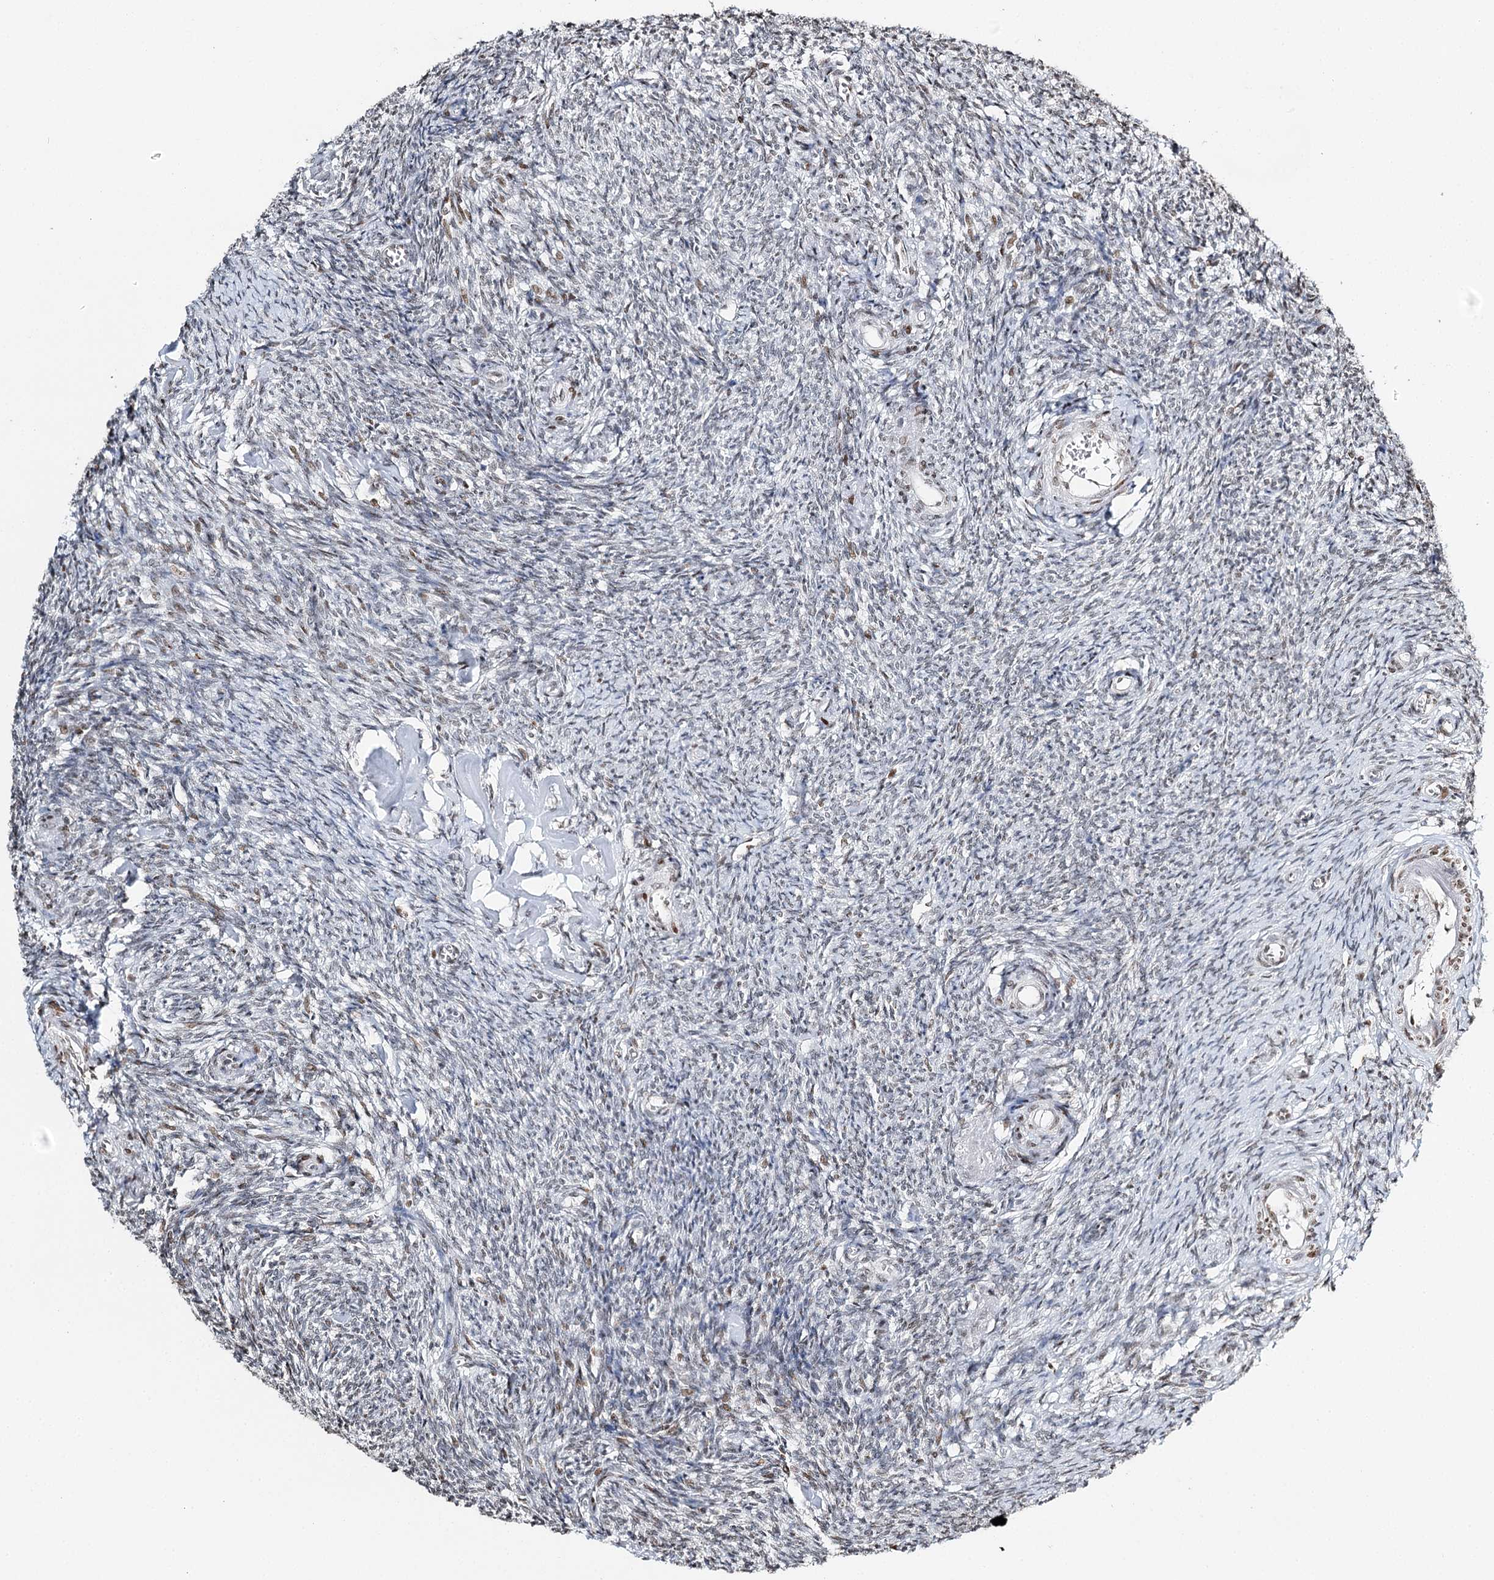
{"staining": {"intensity": "moderate", "quantity": "25%-75%", "location": "nuclear"}, "tissue": "ovary", "cell_type": "Ovarian stroma cells", "image_type": "normal", "snomed": [{"axis": "morphology", "description": "Normal tissue, NOS"}, {"axis": "topography", "description": "Ovary"}], "caption": "A brown stain shows moderate nuclear expression of a protein in ovarian stroma cells of normal ovary. (DAB = brown stain, brightfield microscopy at high magnification).", "gene": "RPS27A", "patient": {"sex": "female", "age": 44}}